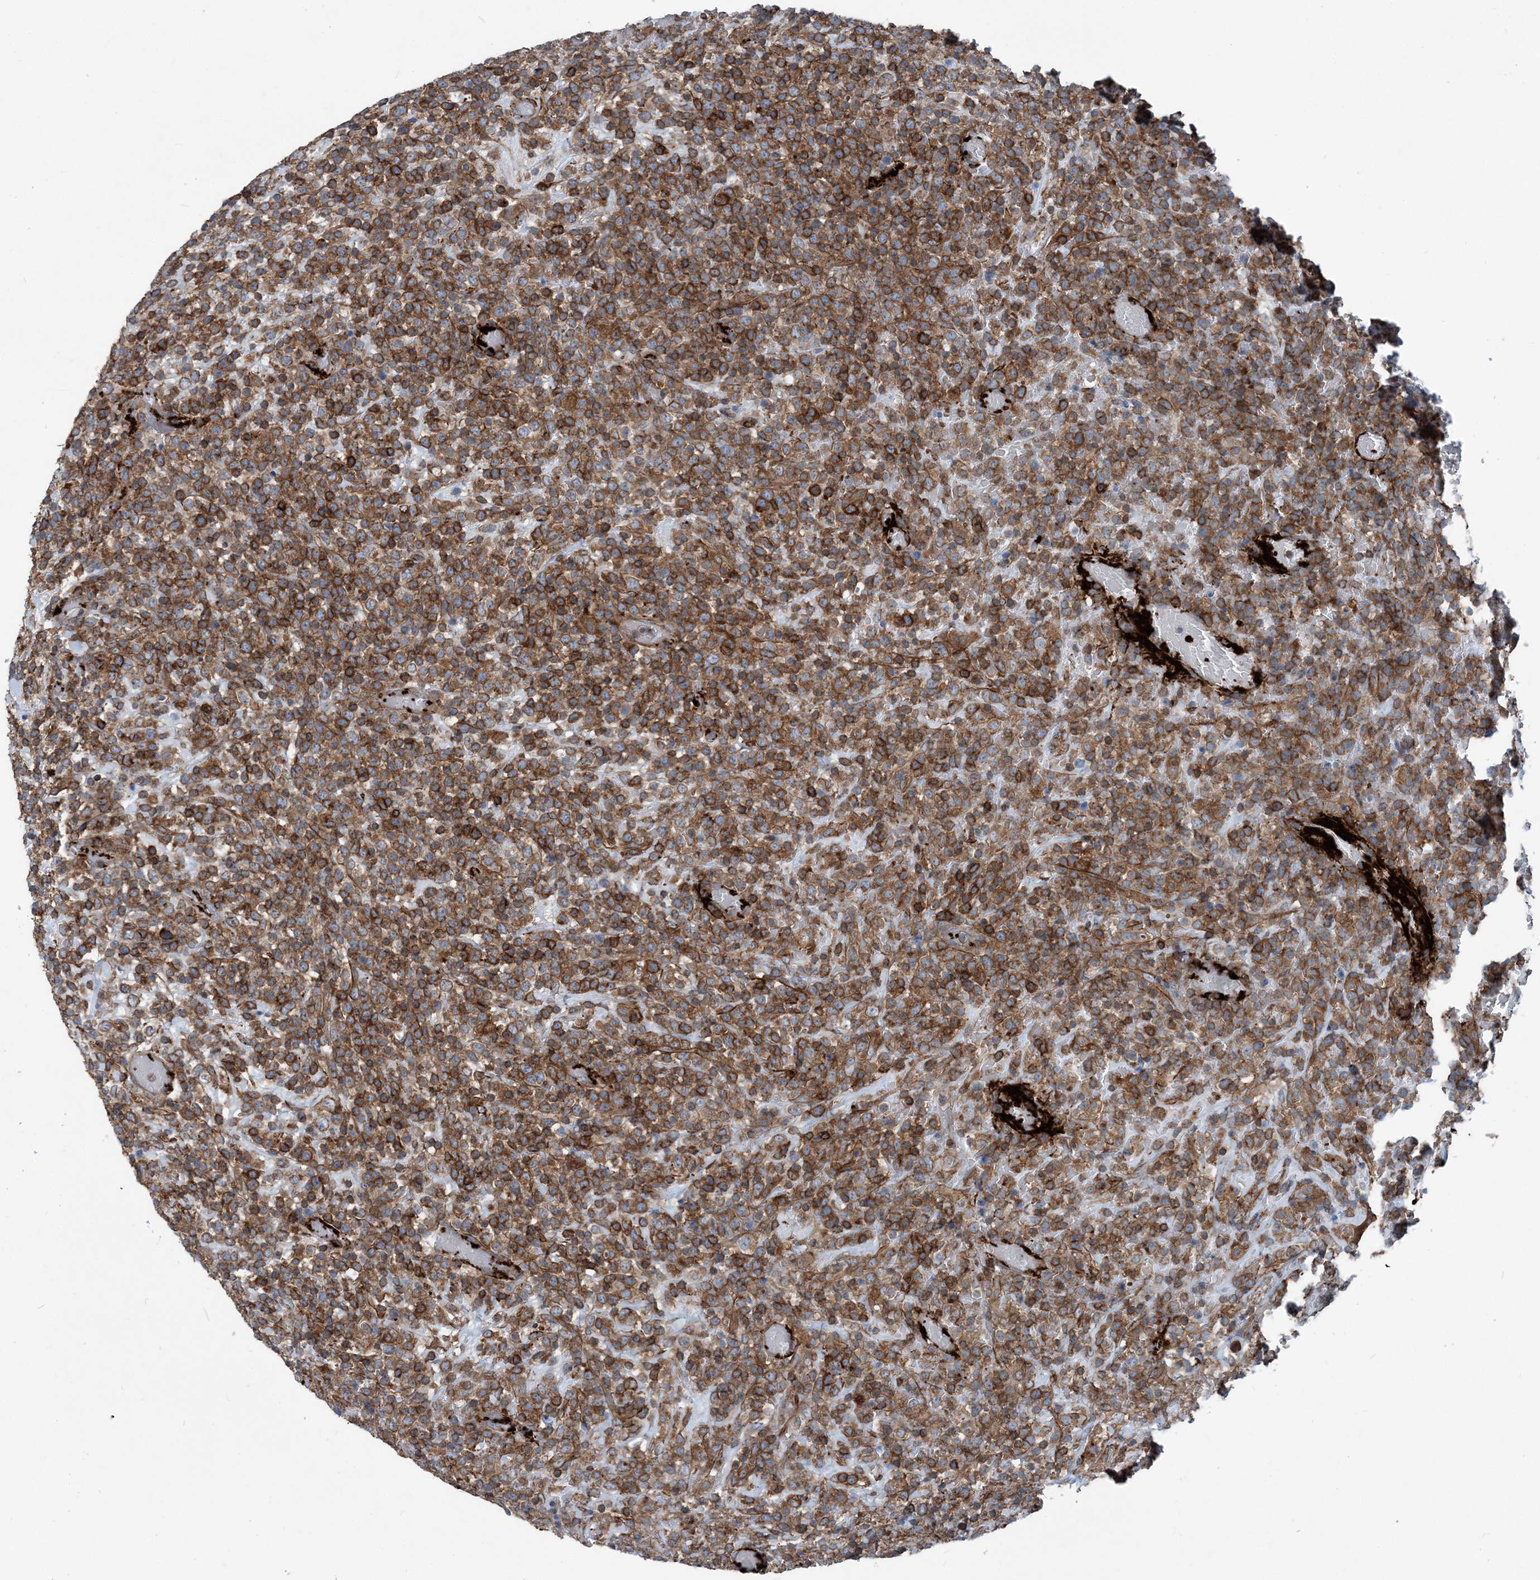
{"staining": {"intensity": "moderate", "quantity": ">75%", "location": "cytoplasmic/membranous"}, "tissue": "lymphoma", "cell_type": "Tumor cells", "image_type": "cancer", "snomed": [{"axis": "morphology", "description": "Malignant lymphoma, non-Hodgkin's type, High grade"}, {"axis": "topography", "description": "Colon"}], "caption": "A medium amount of moderate cytoplasmic/membranous expression is appreciated in approximately >75% of tumor cells in lymphoma tissue.", "gene": "DGUOK", "patient": {"sex": "female", "age": 53}}